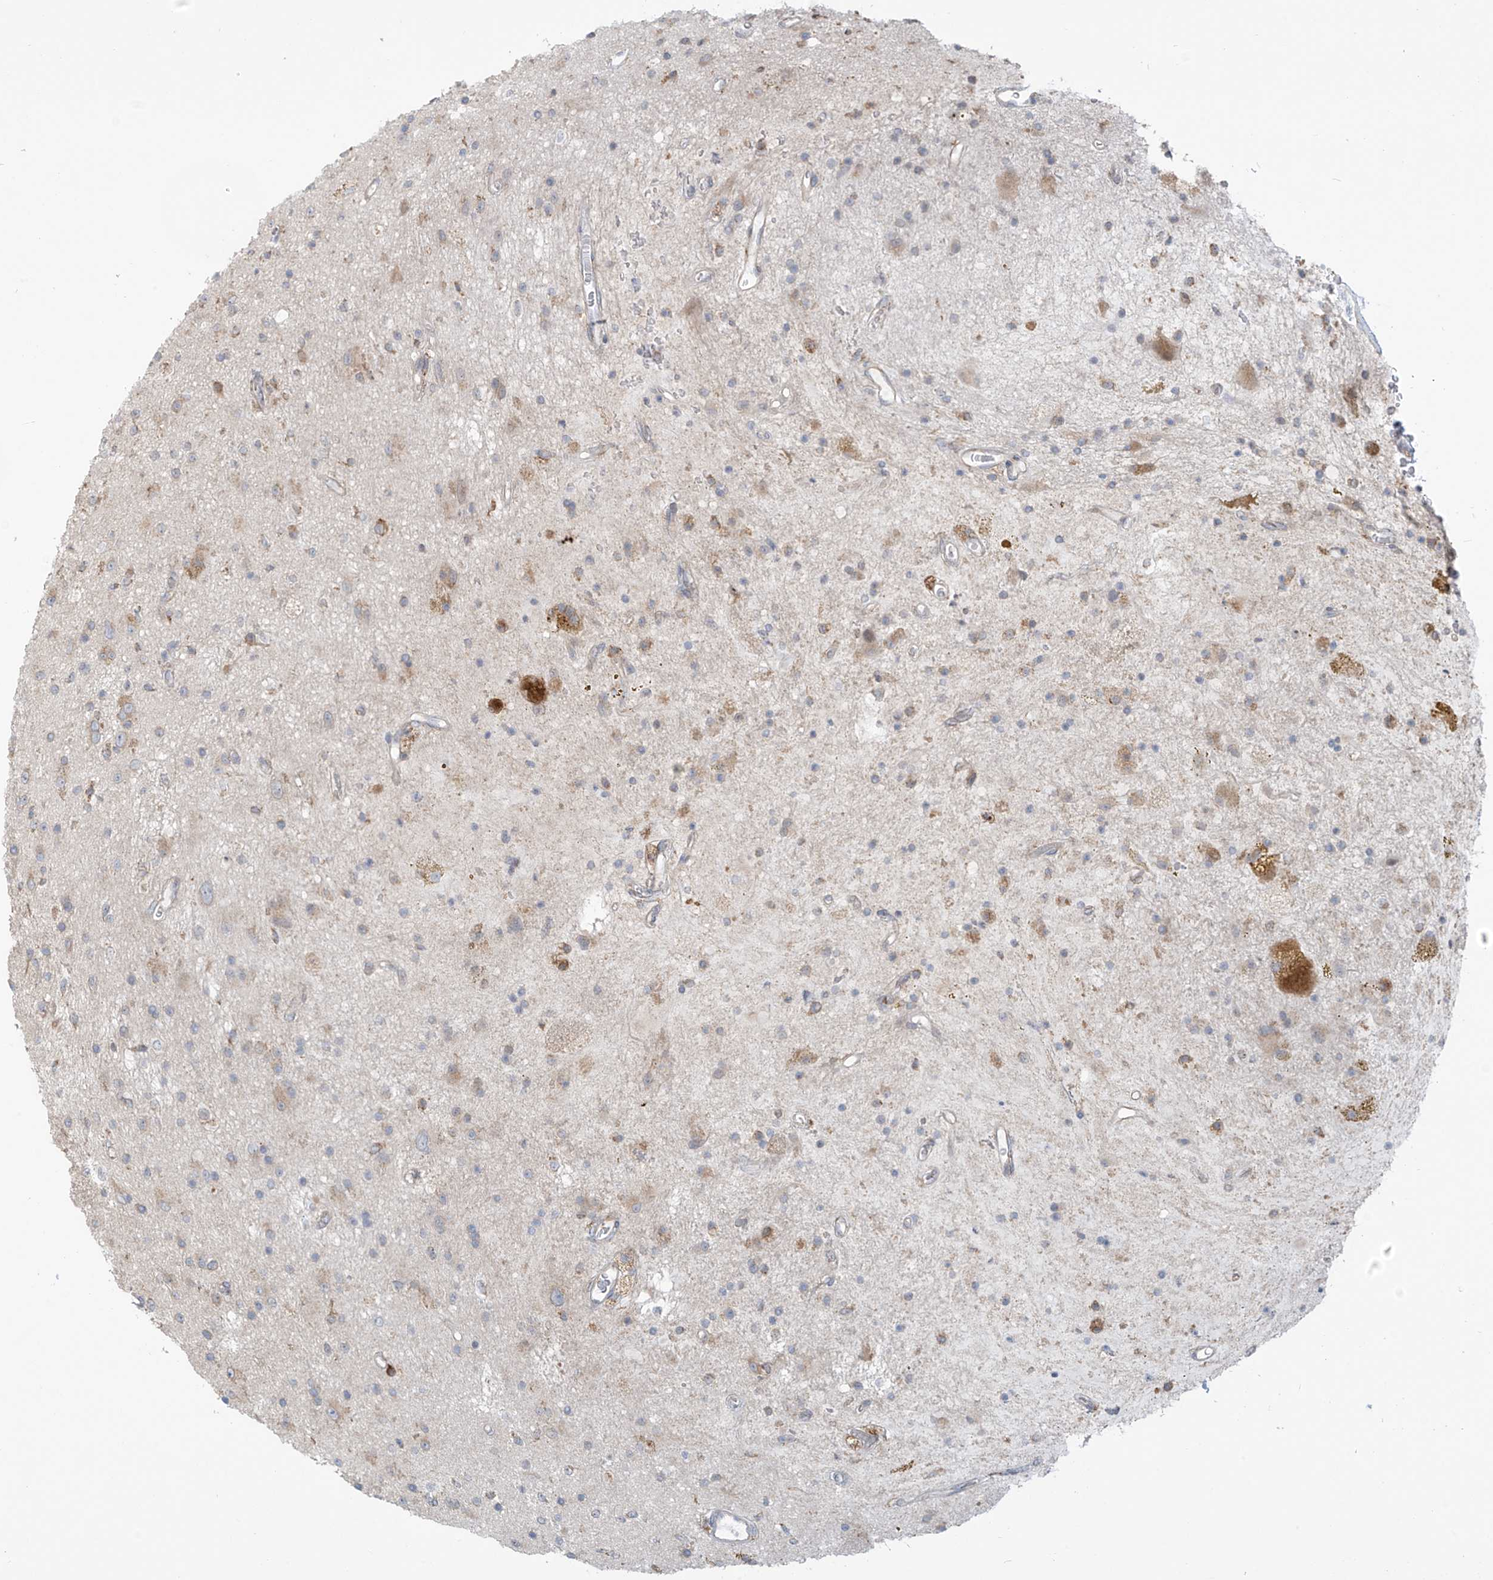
{"staining": {"intensity": "weak", "quantity": "<25%", "location": "cytoplasmic/membranous"}, "tissue": "glioma", "cell_type": "Tumor cells", "image_type": "cancer", "snomed": [{"axis": "morphology", "description": "Glioma, malignant, High grade"}, {"axis": "topography", "description": "Brain"}], "caption": "Micrograph shows no significant protein staining in tumor cells of glioma. The staining was performed using DAB to visualize the protein expression in brown, while the nuclei were stained in blue with hematoxylin (Magnification: 20x).", "gene": "KATNIP", "patient": {"sex": "male", "age": 34}}